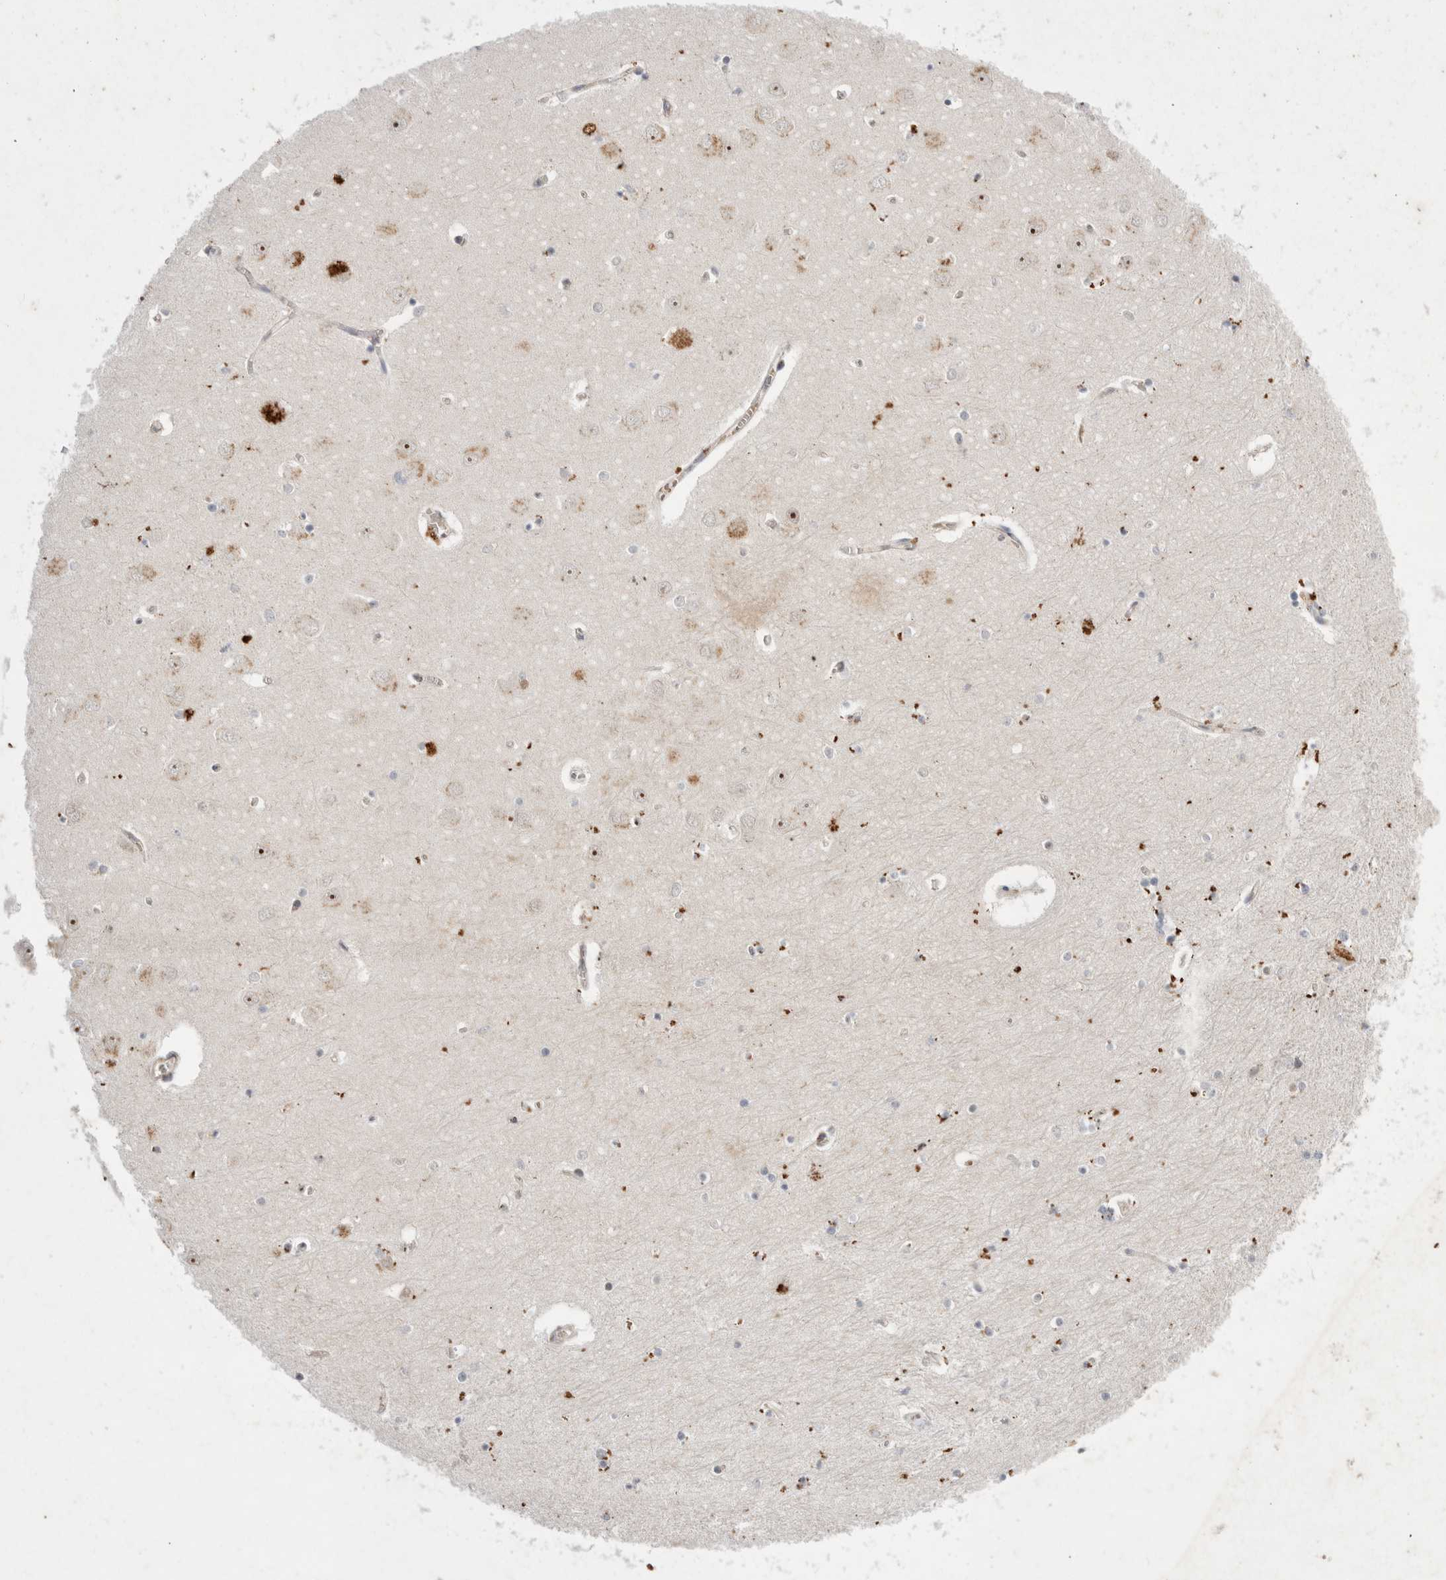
{"staining": {"intensity": "moderate", "quantity": "<25%", "location": "cytoplasmic/membranous"}, "tissue": "hippocampus", "cell_type": "Glial cells", "image_type": "normal", "snomed": [{"axis": "morphology", "description": "Normal tissue, NOS"}, {"axis": "topography", "description": "Hippocampus"}], "caption": "Human hippocampus stained for a protein (brown) exhibits moderate cytoplasmic/membranous positive staining in approximately <25% of glial cells.", "gene": "STK11", "patient": {"sex": "male", "age": 70}}